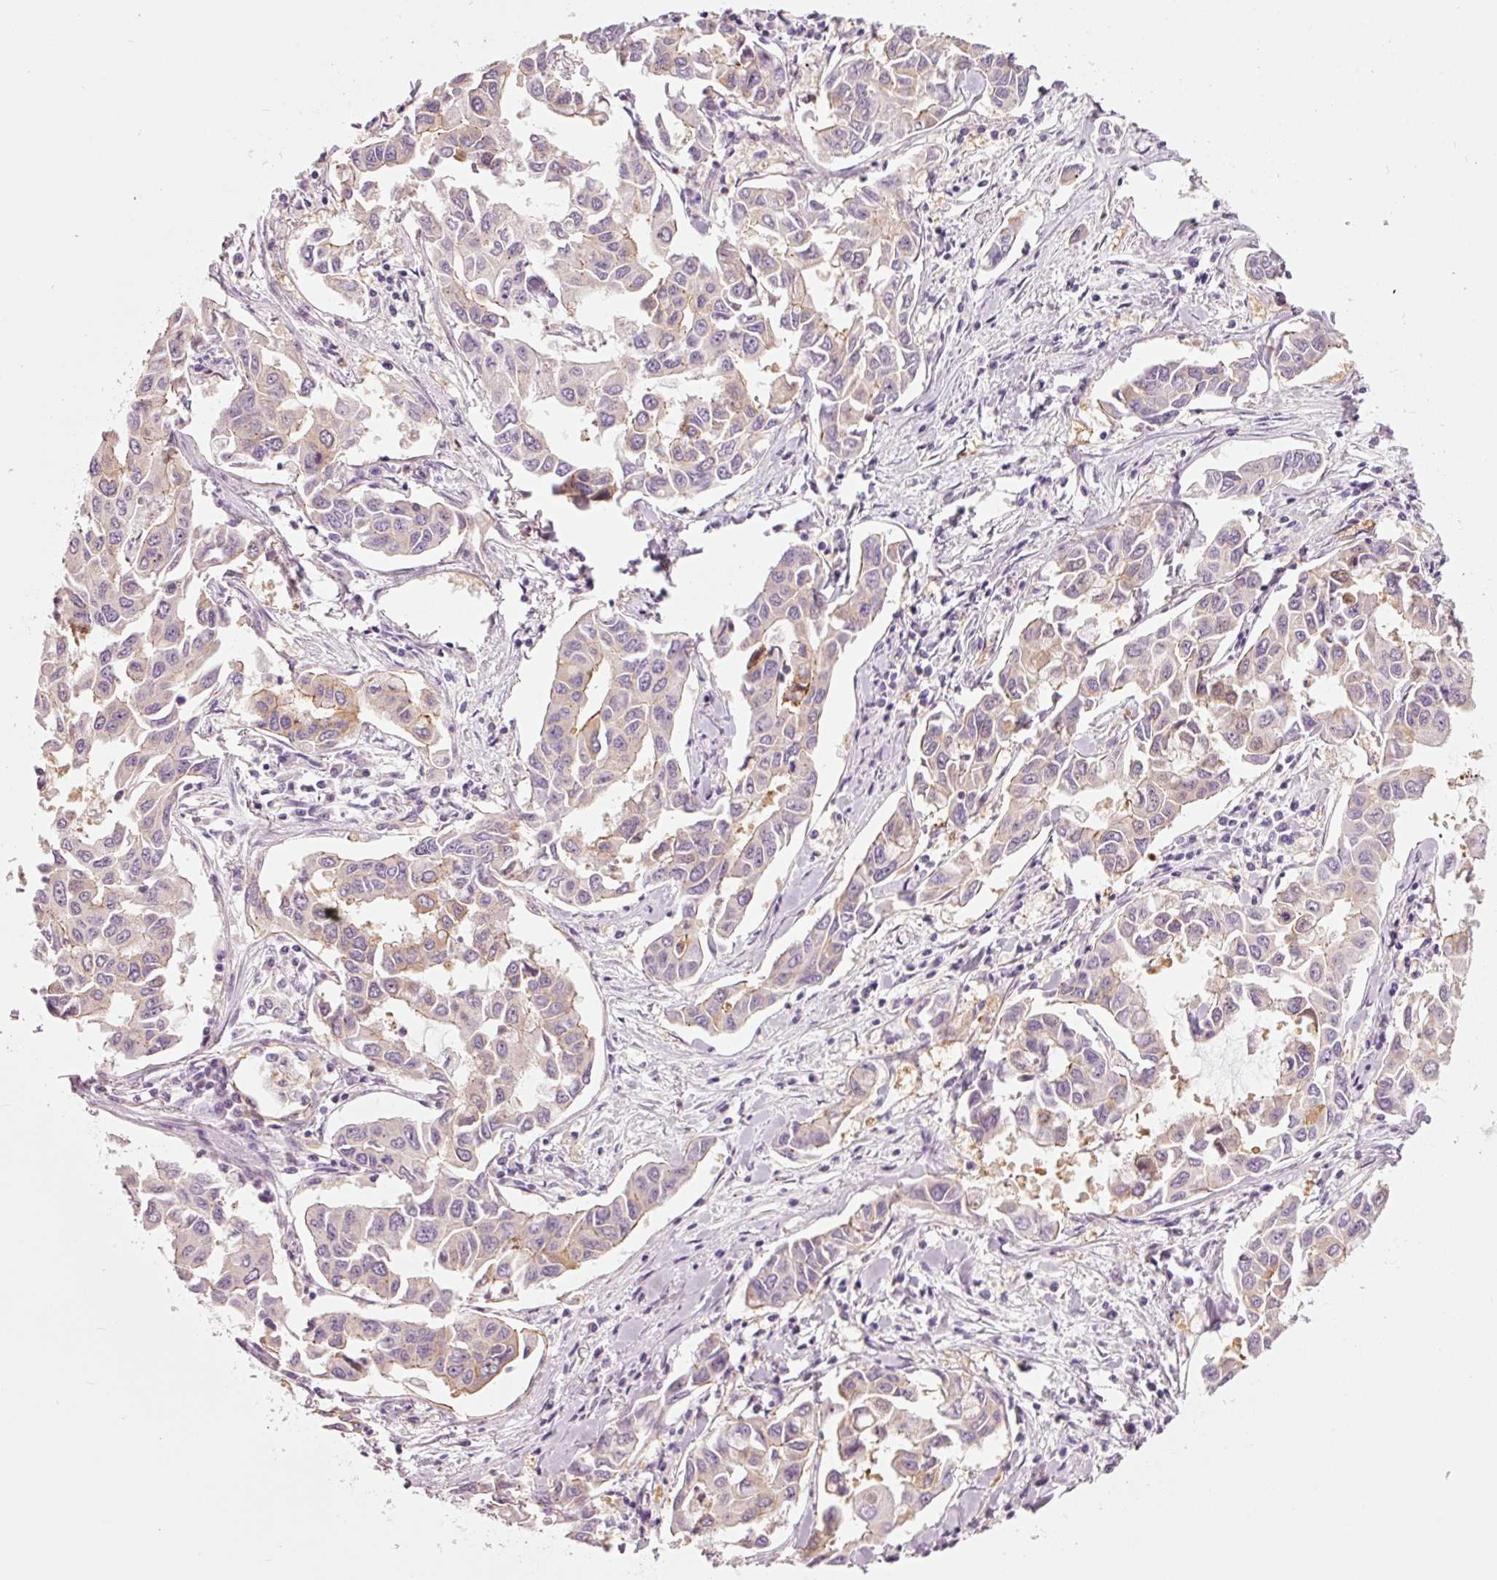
{"staining": {"intensity": "moderate", "quantity": "<25%", "location": "cytoplasmic/membranous"}, "tissue": "lung cancer", "cell_type": "Tumor cells", "image_type": "cancer", "snomed": [{"axis": "morphology", "description": "Adenocarcinoma, NOS"}, {"axis": "topography", "description": "Lung"}], "caption": "The photomicrograph exhibits immunohistochemical staining of lung cancer (adenocarcinoma). There is moderate cytoplasmic/membranous positivity is appreciated in about <25% of tumor cells.", "gene": "DAPP1", "patient": {"sex": "male", "age": 64}}